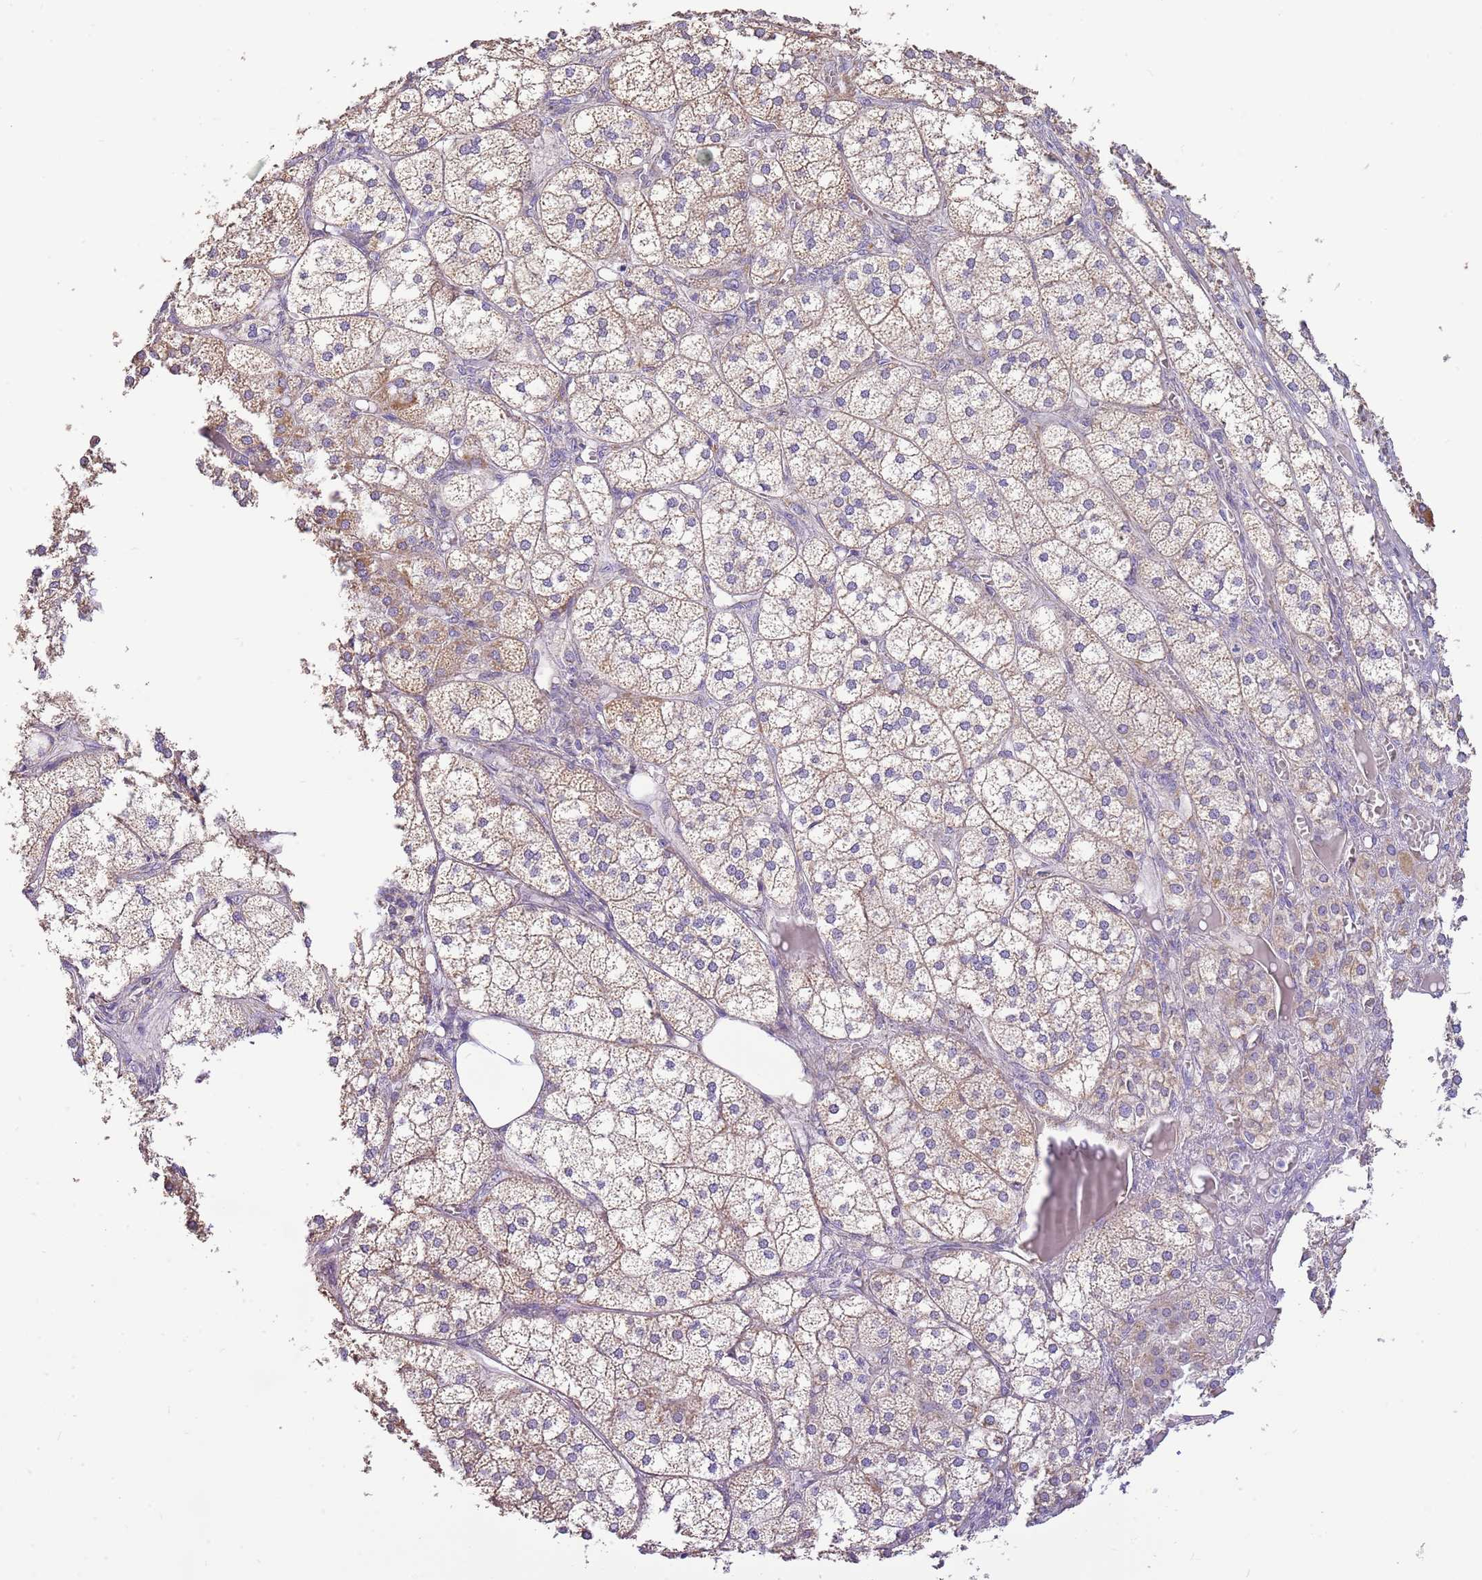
{"staining": {"intensity": "weak", "quantity": ">75%", "location": "cytoplasmic/membranous"}, "tissue": "adrenal gland", "cell_type": "Glandular cells", "image_type": "normal", "snomed": [{"axis": "morphology", "description": "Normal tissue, NOS"}, {"axis": "topography", "description": "Adrenal gland"}], "caption": "Unremarkable adrenal gland exhibits weak cytoplasmic/membranous staining in approximately >75% of glandular cells, visualized by immunohistochemistry. The staining was performed using DAB (3,3'-diaminobenzidine), with brown indicating positive protein expression. Nuclei are stained blue with hematoxylin.", "gene": "DOCK9", "patient": {"sex": "female", "age": 61}}